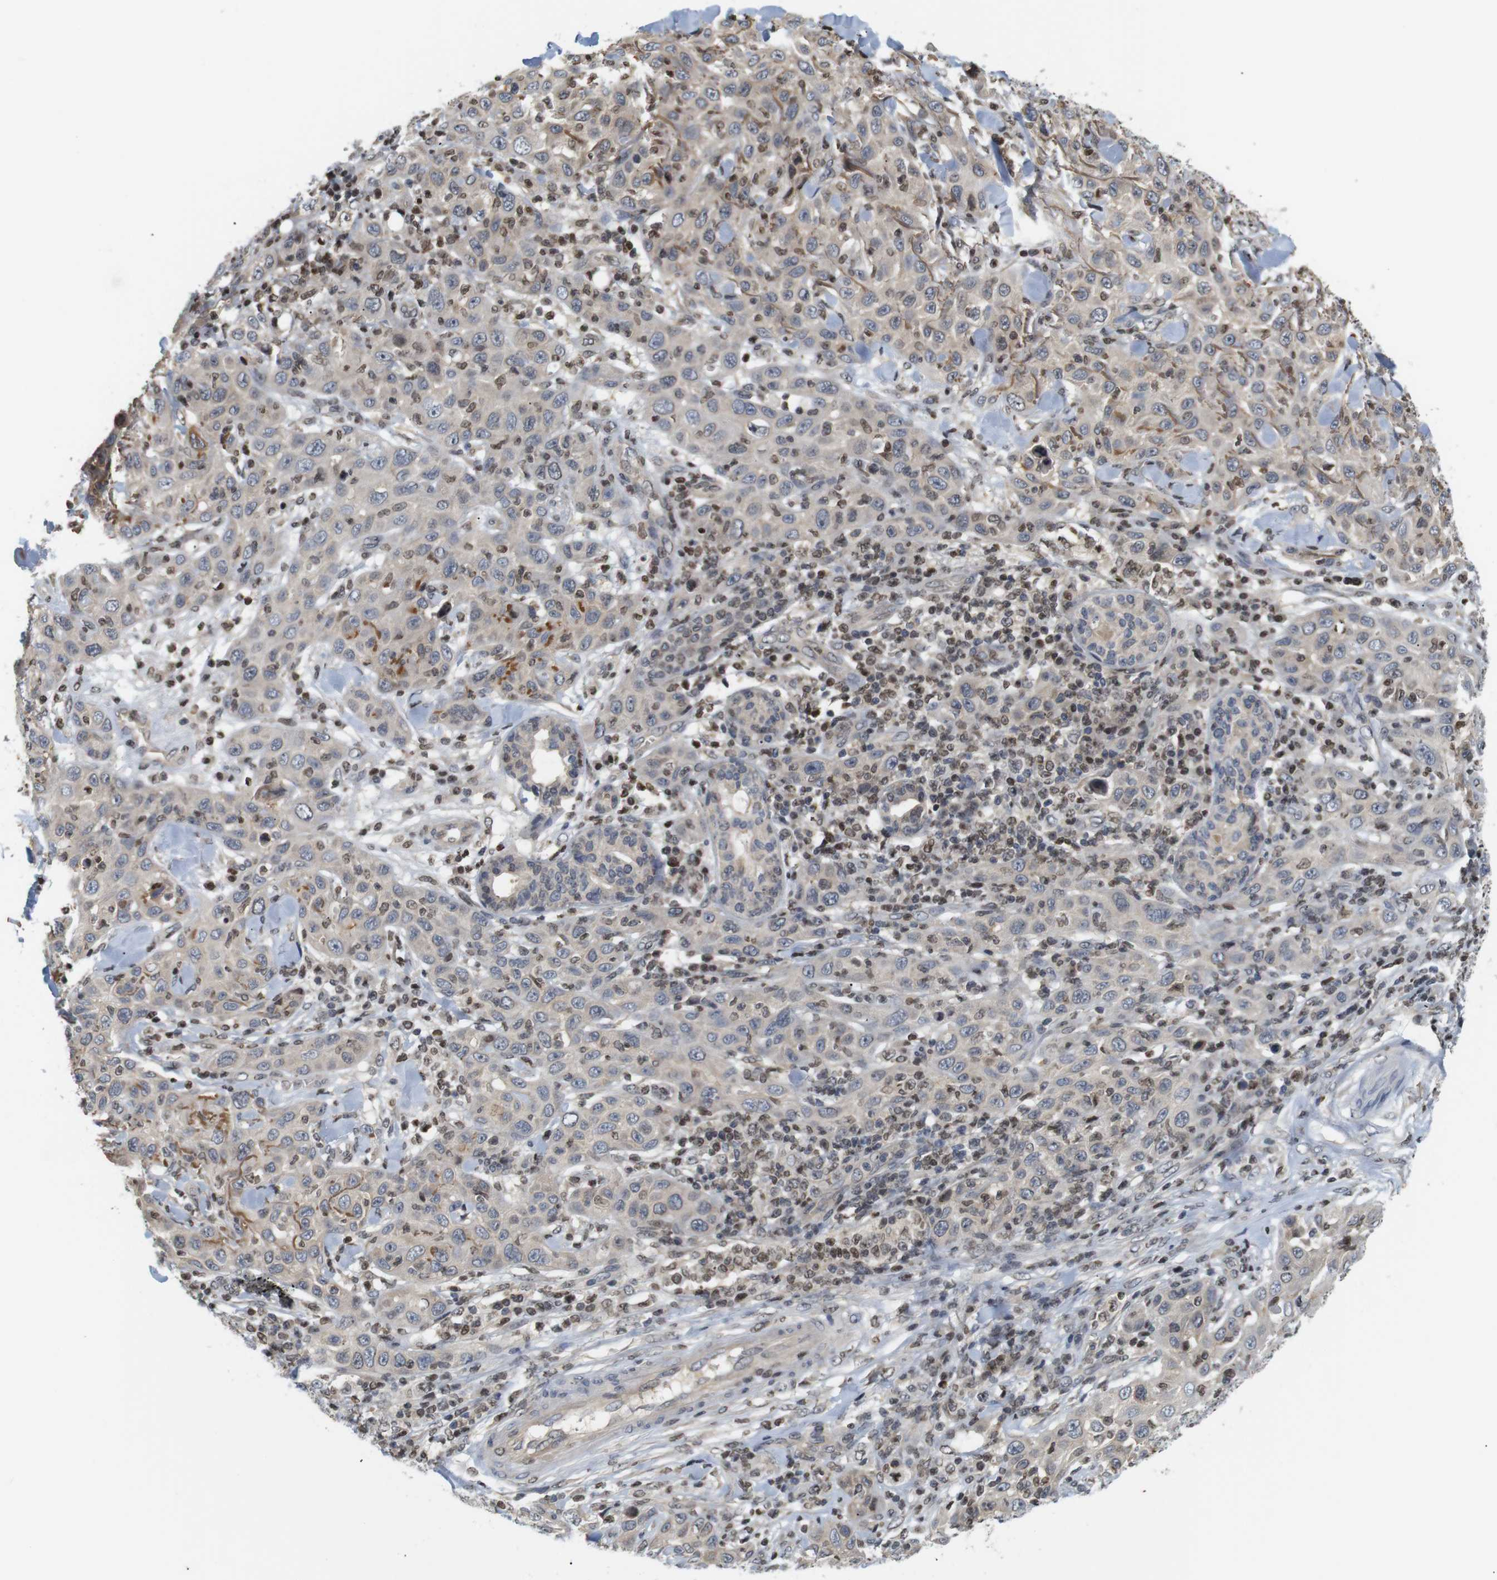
{"staining": {"intensity": "weak", "quantity": "25%-75%", "location": "cytoplasmic/membranous,nuclear"}, "tissue": "skin cancer", "cell_type": "Tumor cells", "image_type": "cancer", "snomed": [{"axis": "morphology", "description": "Squamous cell carcinoma, NOS"}, {"axis": "topography", "description": "Skin"}], "caption": "Immunohistochemistry (IHC) histopathology image of neoplastic tissue: human skin cancer stained using immunohistochemistry reveals low levels of weak protein expression localized specifically in the cytoplasmic/membranous and nuclear of tumor cells, appearing as a cytoplasmic/membranous and nuclear brown color.", "gene": "MBD1", "patient": {"sex": "female", "age": 88}}